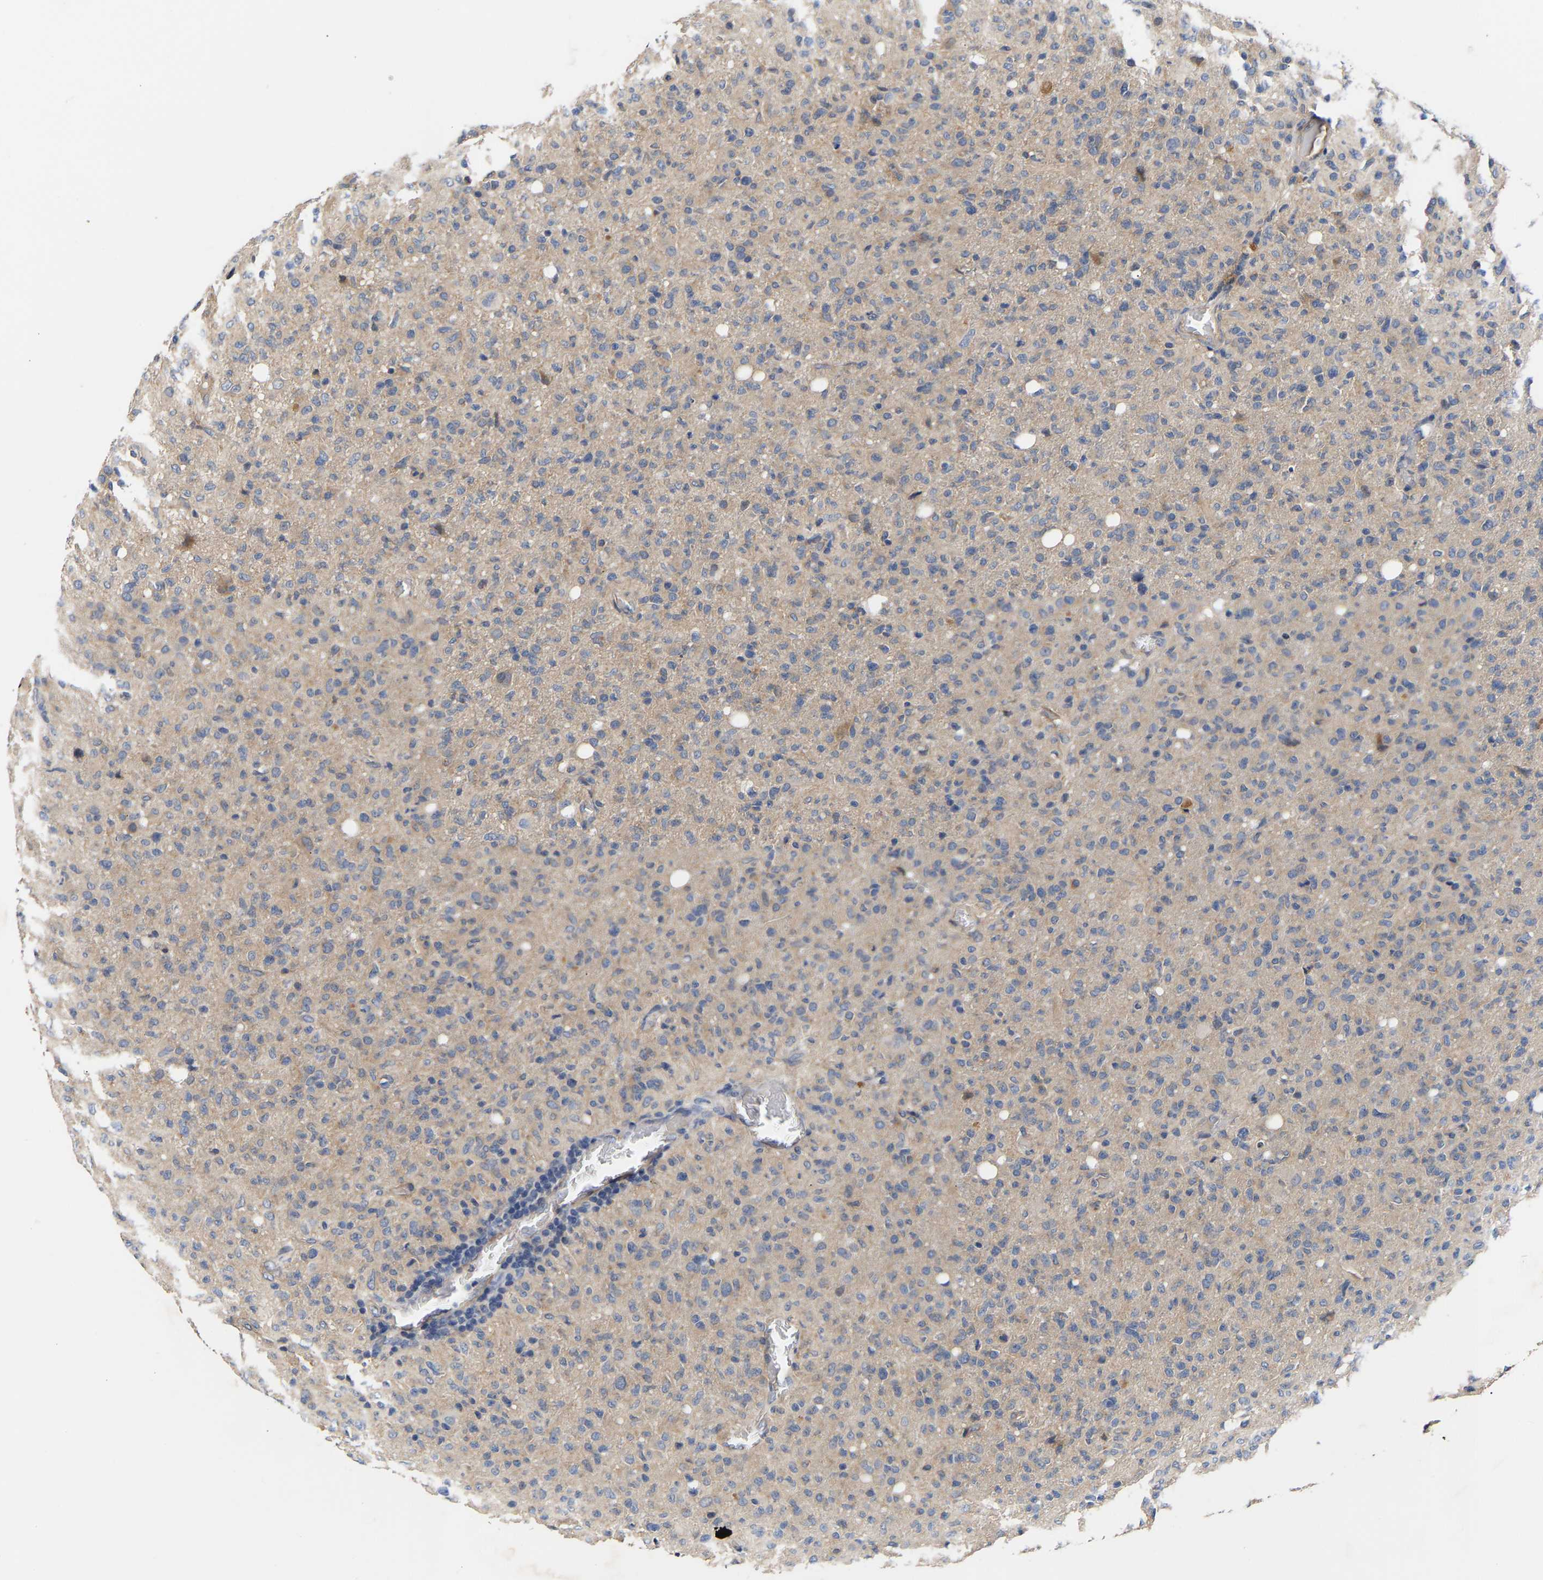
{"staining": {"intensity": "weak", "quantity": "25%-75%", "location": "cytoplasmic/membranous"}, "tissue": "glioma", "cell_type": "Tumor cells", "image_type": "cancer", "snomed": [{"axis": "morphology", "description": "Glioma, malignant, High grade"}, {"axis": "topography", "description": "Brain"}], "caption": "Protein expression by immunohistochemistry shows weak cytoplasmic/membranous staining in about 25%-75% of tumor cells in glioma.", "gene": "KASH5", "patient": {"sex": "female", "age": 57}}